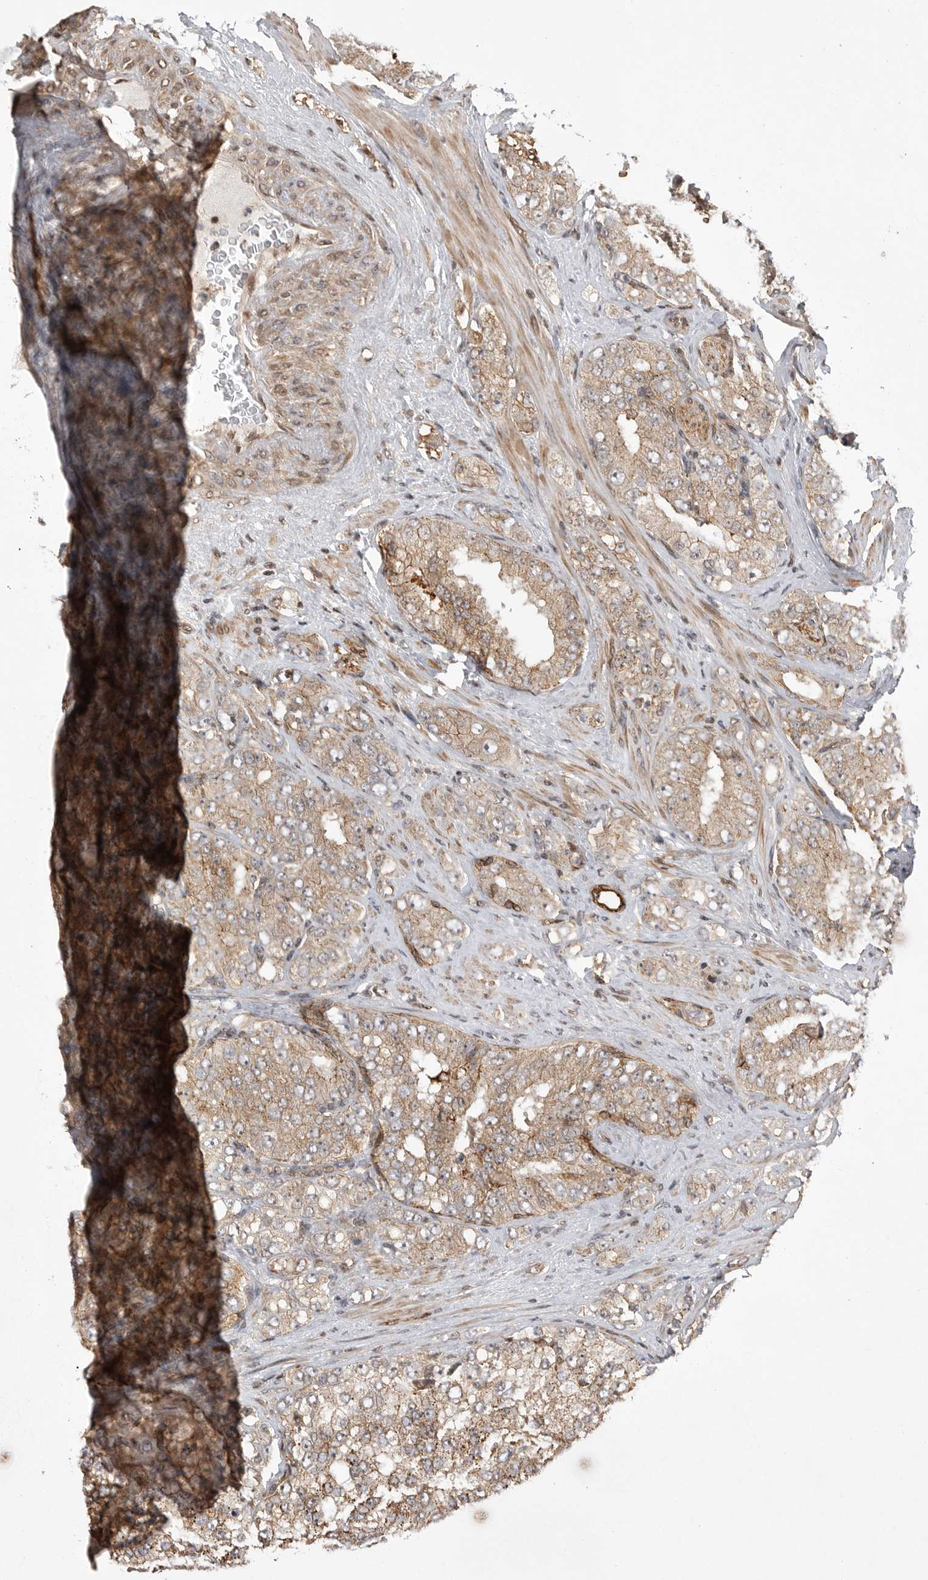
{"staining": {"intensity": "moderate", "quantity": ">75%", "location": "cytoplasmic/membranous"}, "tissue": "prostate cancer", "cell_type": "Tumor cells", "image_type": "cancer", "snomed": [{"axis": "morphology", "description": "Adenocarcinoma, High grade"}, {"axis": "topography", "description": "Prostate"}], "caption": "Moderate cytoplasmic/membranous staining is identified in about >75% of tumor cells in high-grade adenocarcinoma (prostate).", "gene": "NECTIN1", "patient": {"sex": "male", "age": 58}}